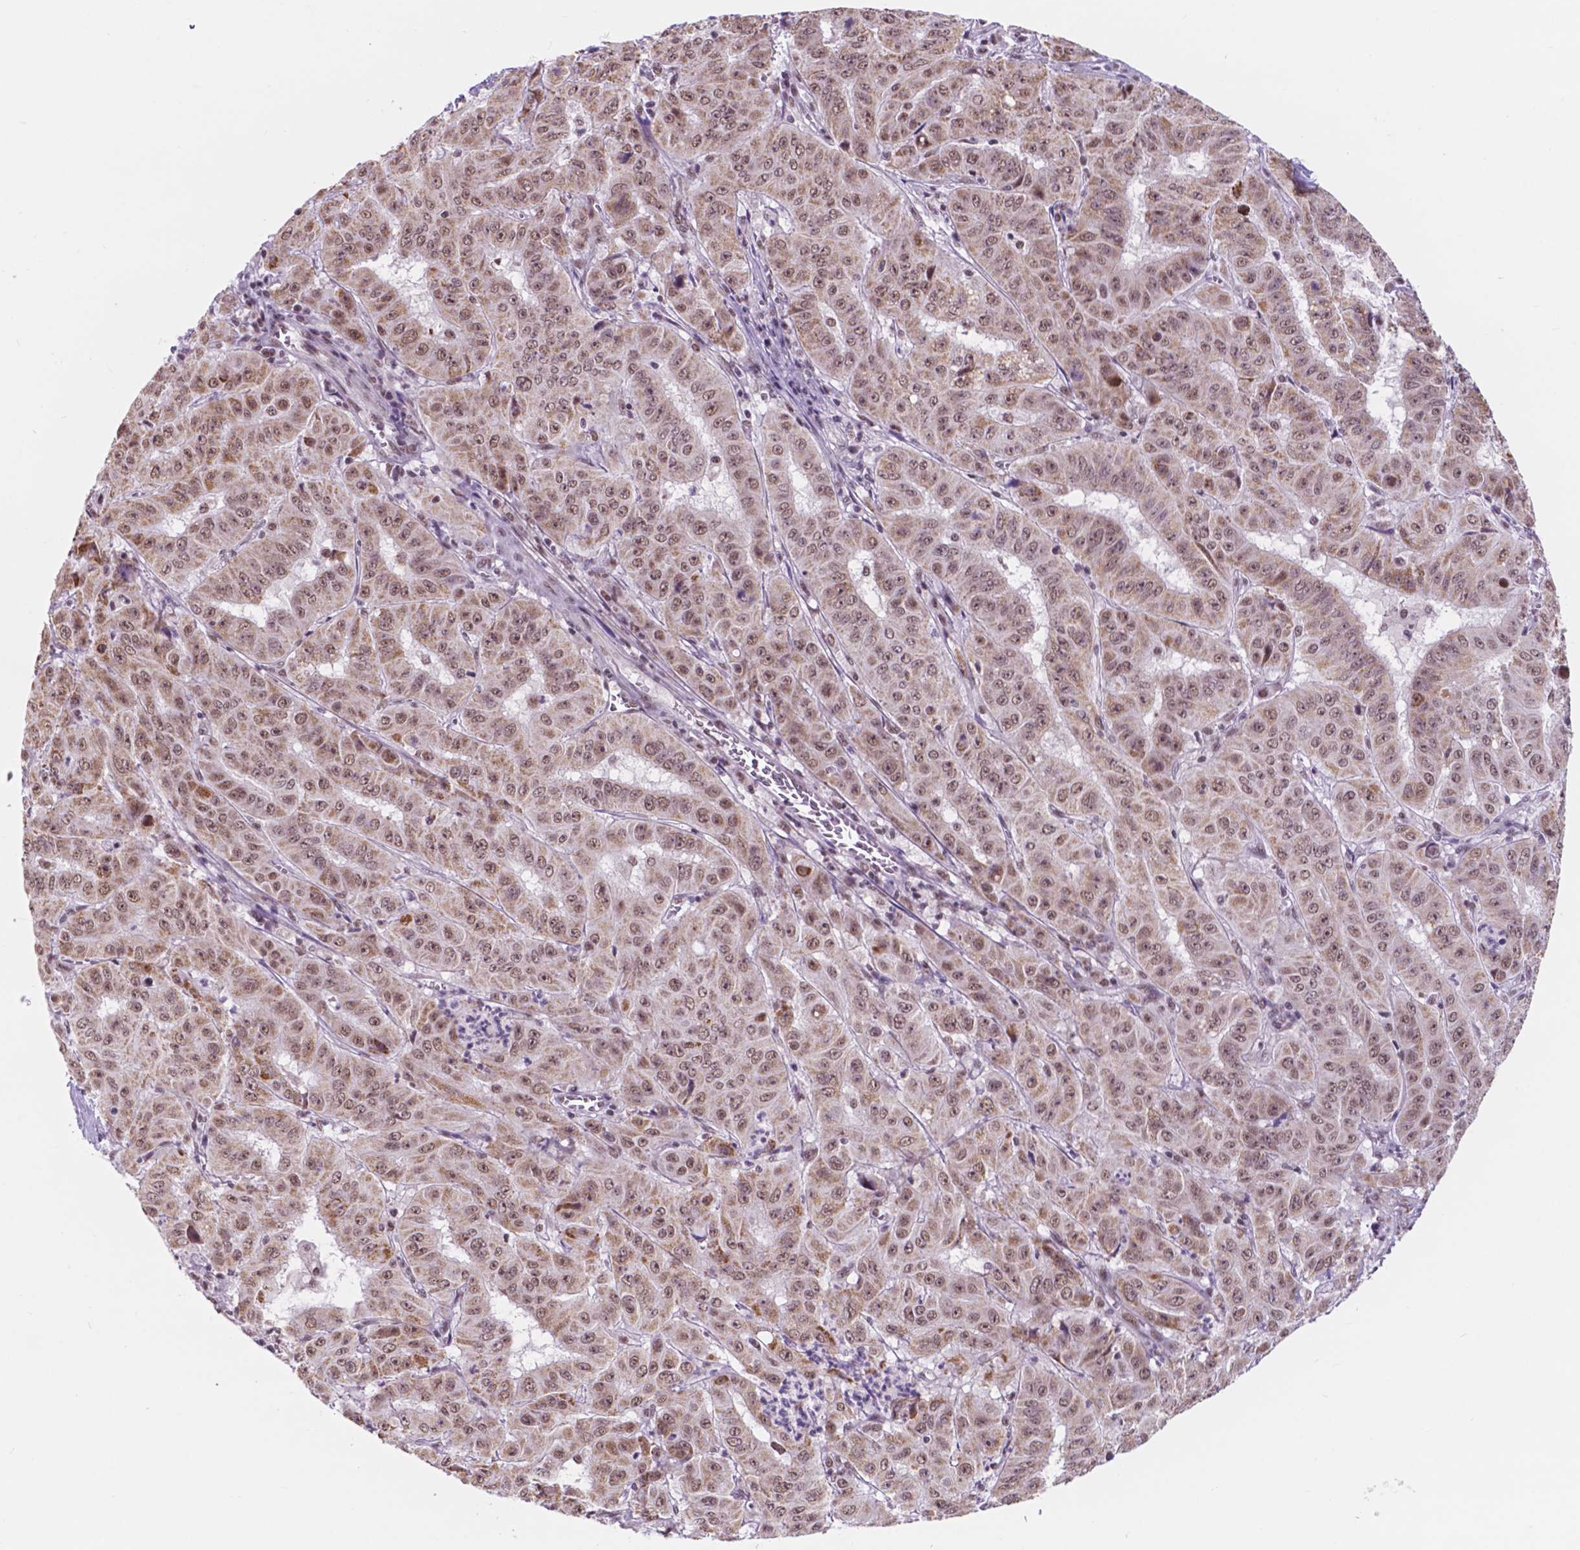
{"staining": {"intensity": "moderate", "quantity": ">75%", "location": "nuclear"}, "tissue": "pancreatic cancer", "cell_type": "Tumor cells", "image_type": "cancer", "snomed": [{"axis": "morphology", "description": "Adenocarcinoma, NOS"}, {"axis": "topography", "description": "Pancreas"}], "caption": "Brown immunohistochemical staining in adenocarcinoma (pancreatic) shows moderate nuclear expression in approximately >75% of tumor cells. The protein of interest is stained brown, and the nuclei are stained in blue (DAB IHC with brightfield microscopy, high magnification).", "gene": "BCAS2", "patient": {"sex": "male", "age": 63}}